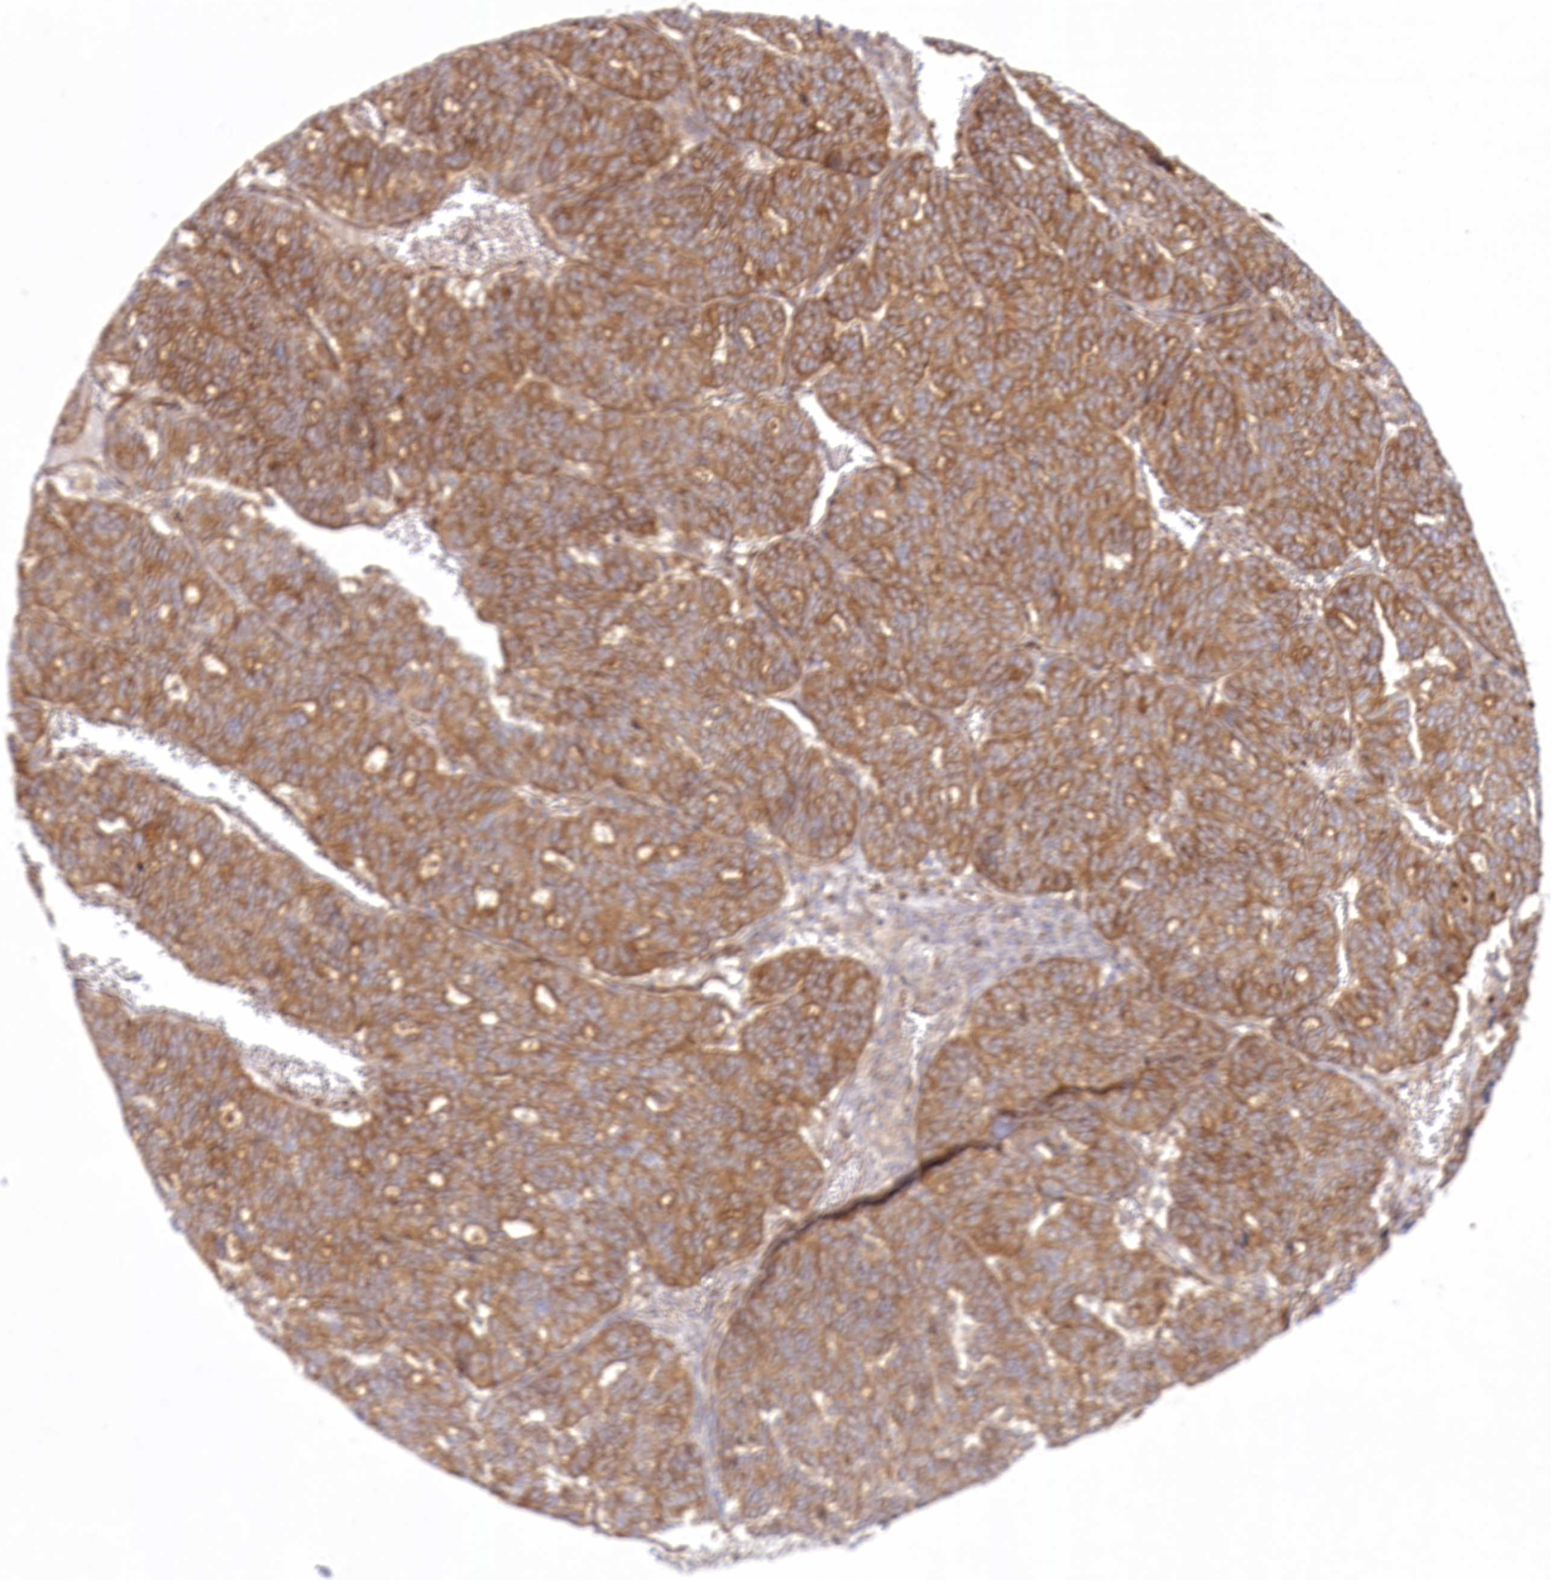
{"staining": {"intensity": "moderate", "quantity": ">75%", "location": "cytoplasmic/membranous"}, "tissue": "ovarian cancer", "cell_type": "Tumor cells", "image_type": "cancer", "snomed": [{"axis": "morphology", "description": "Cystadenocarcinoma, serous, NOS"}, {"axis": "topography", "description": "Ovary"}], "caption": "Approximately >75% of tumor cells in human serous cystadenocarcinoma (ovarian) reveal moderate cytoplasmic/membranous protein staining as visualized by brown immunohistochemical staining.", "gene": "COMMD3", "patient": {"sex": "female", "age": 59}}